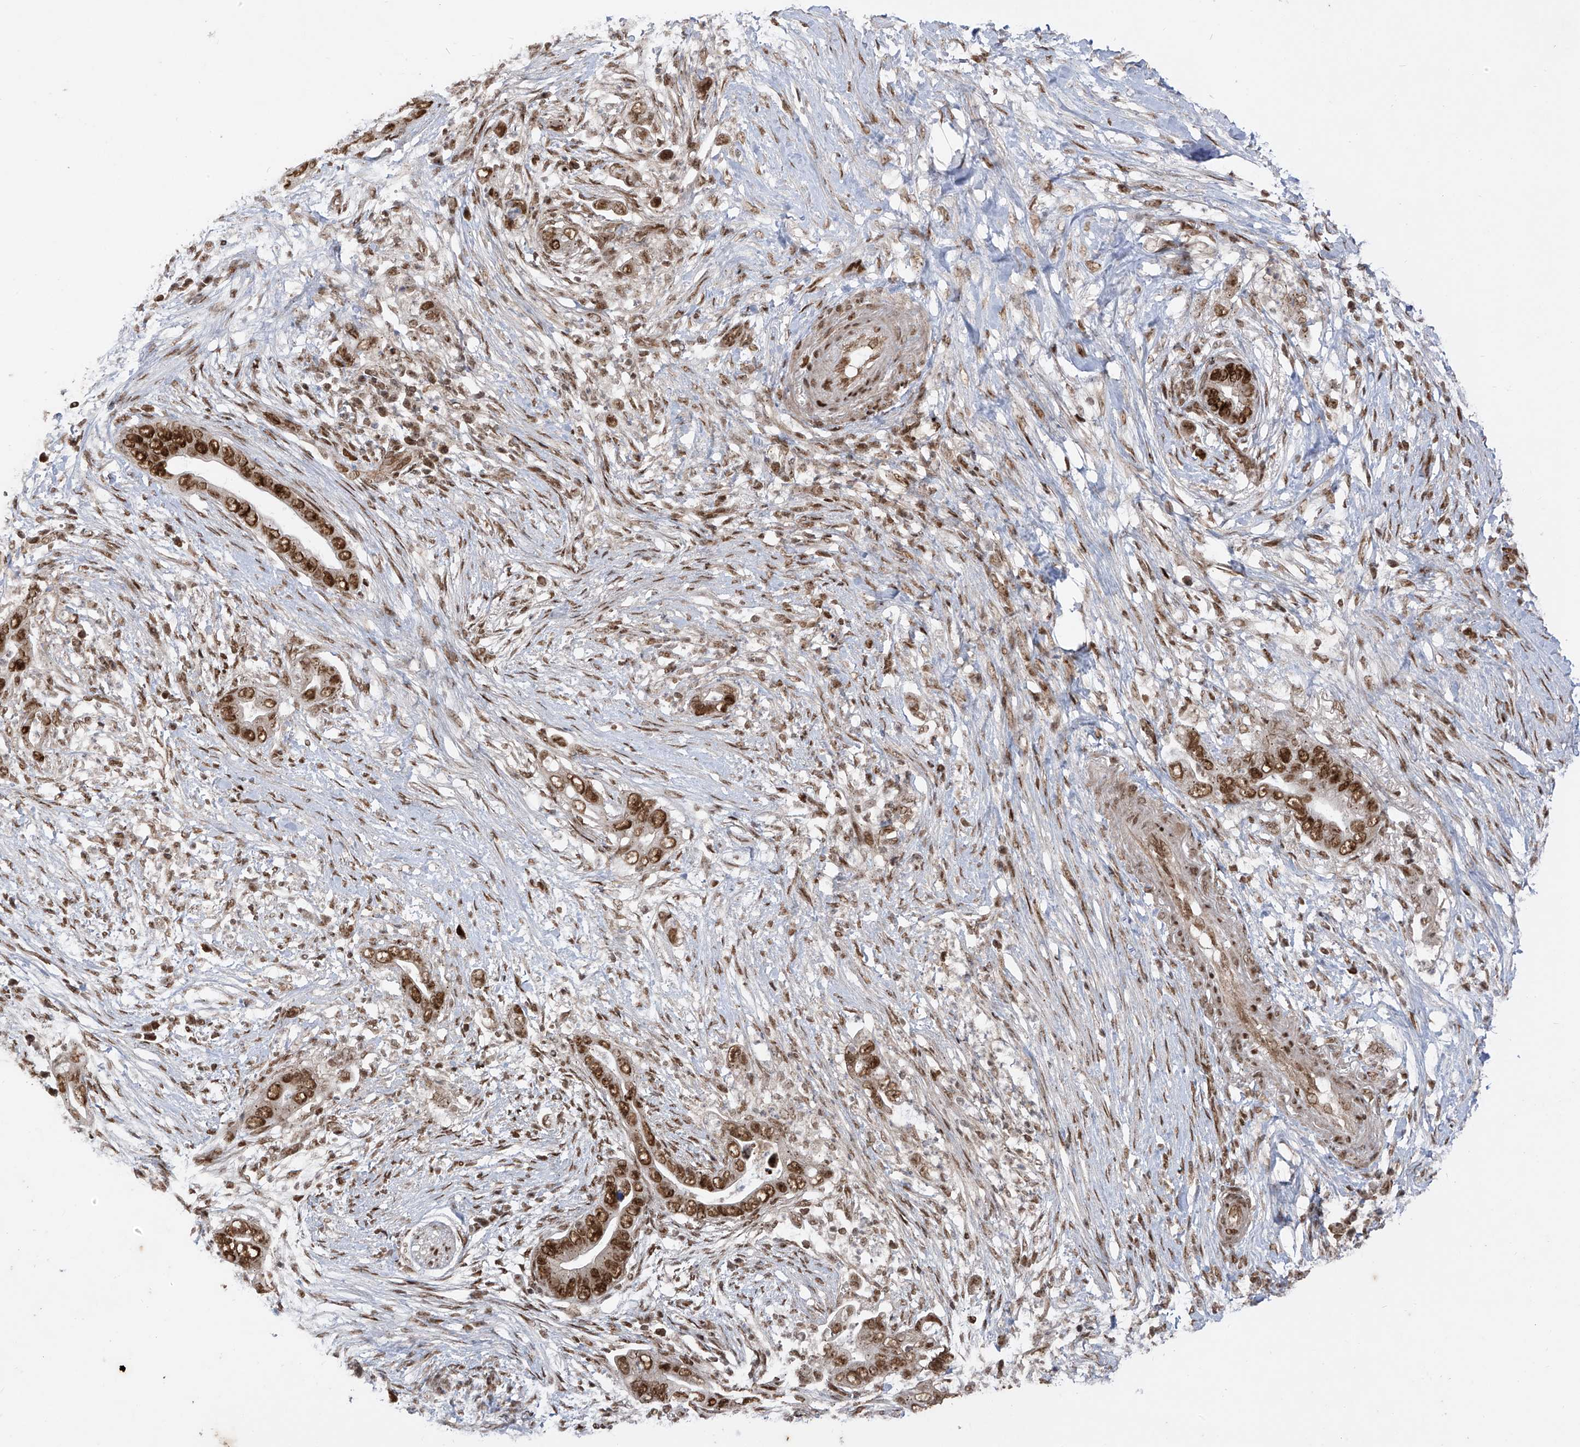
{"staining": {"intensity": "strong", "quantity": ">75%", "location": "nuclear"}, "tissue": "pancreatic cancer", "cell_type": "Tumor cells", "image_type": "cancer", "snomed": [{"axis": "morphology", "description": "Adenocarcinoma, NOS"}, {"axis": "topography", "description": "Pancreas"}], "caption": "The histopathology image exhibits immunohistochemical staining of pancreatic cancer. There is strong nuclear staining is appreciated in about >75% of tumor cells.", "gene": "ARHGEF3", "patient": {"sex": "male", "age": 75}}